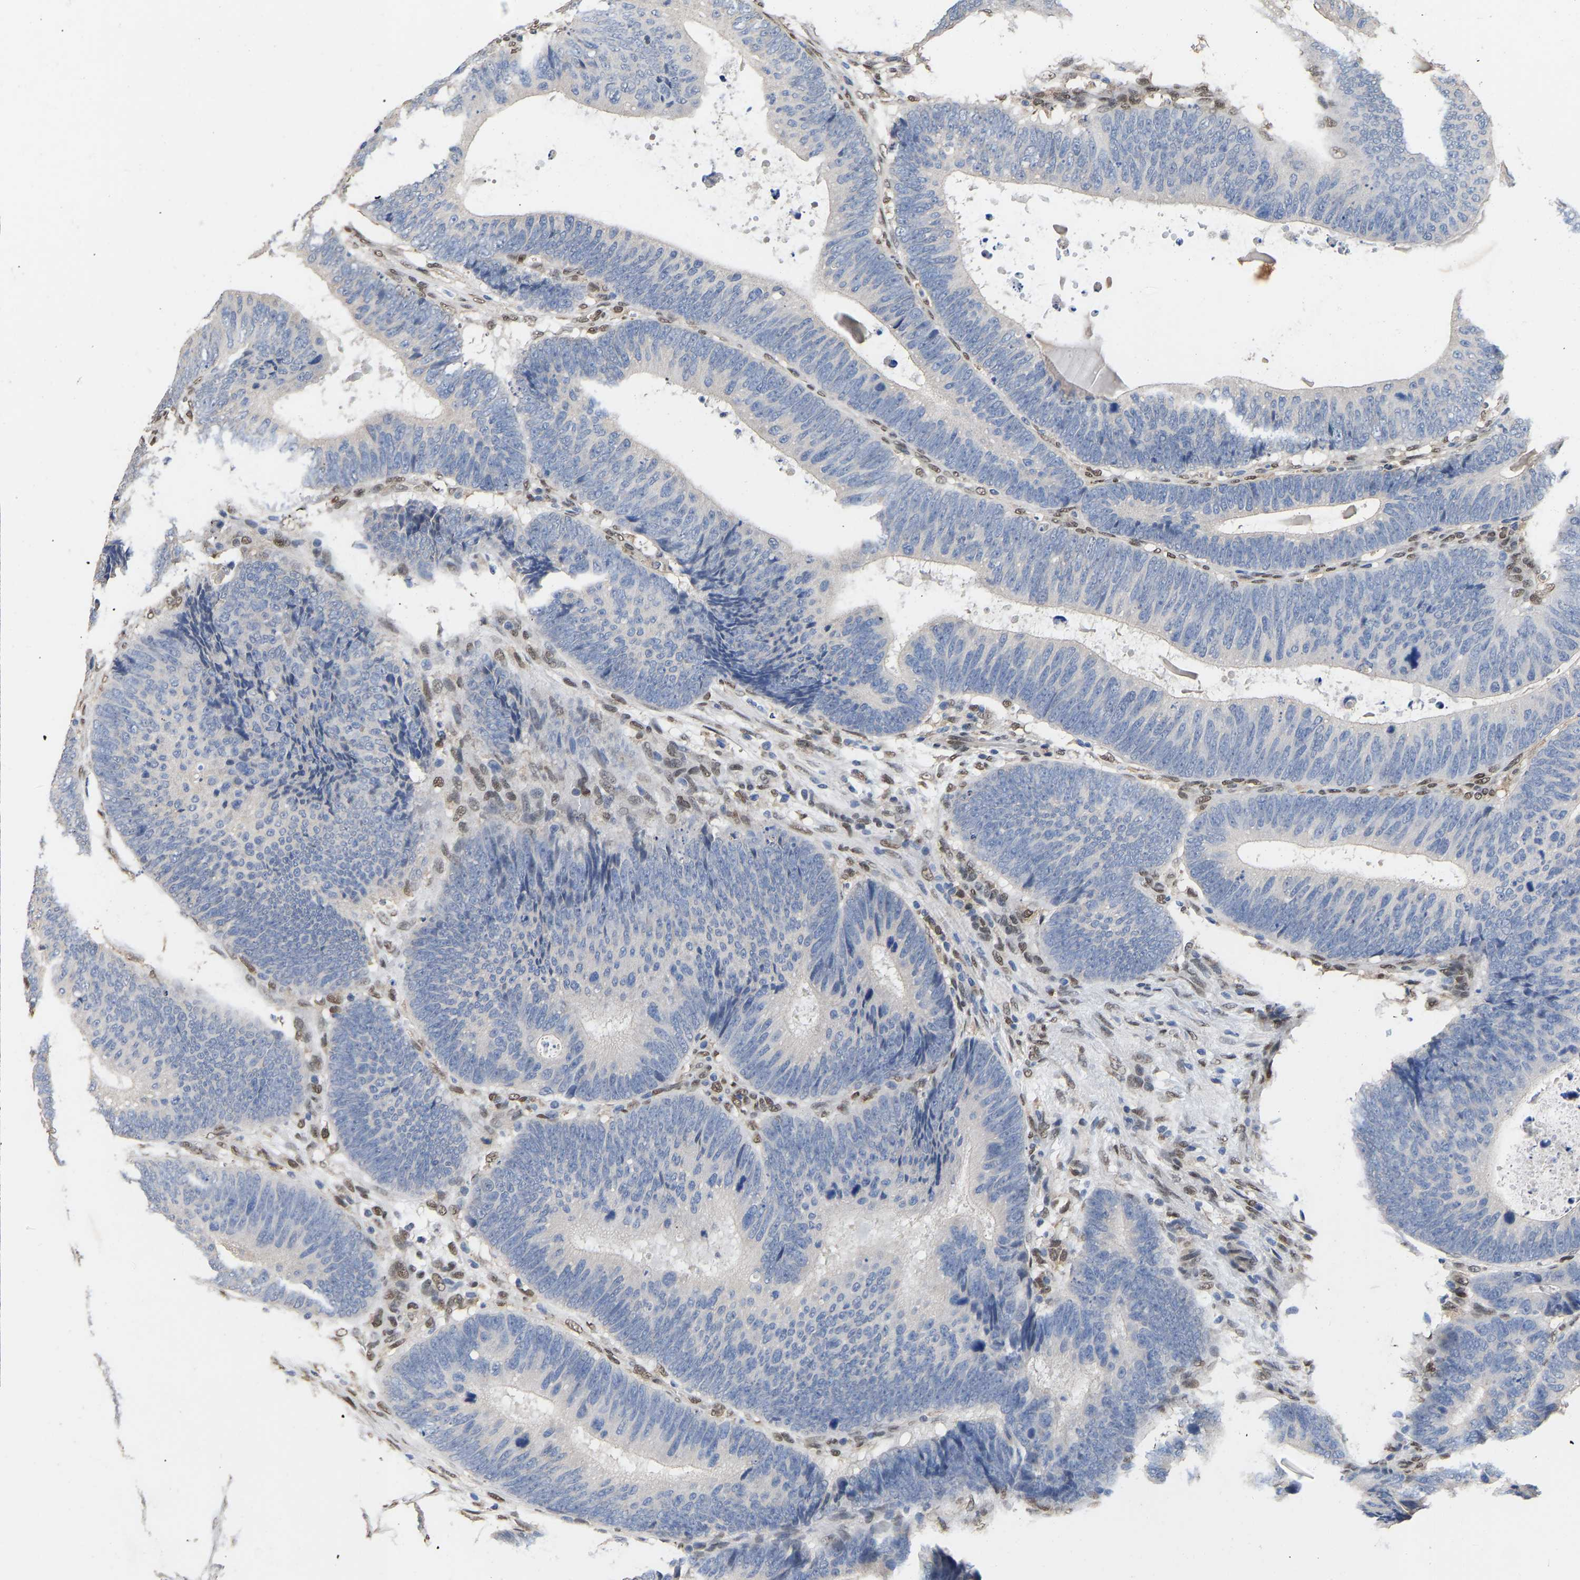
{"staining": {"intensity": "negative", "quantity": "none", "location": "none"}, "tissue": "colorectal cancer", "cell_type": "Tumor cells", "image_type": "cancer", "snomed": [{"axis": "morphology", "description": "Adenocarcinoma, NOS"}, {"axis": "topography", "description": "Colon"}], "caption": "A micrograph of human colorectal adenocarcinoma is negative for staining in tumor cells.", "gene": "QKI", "patient": {"sex": "male", "age": 56}}